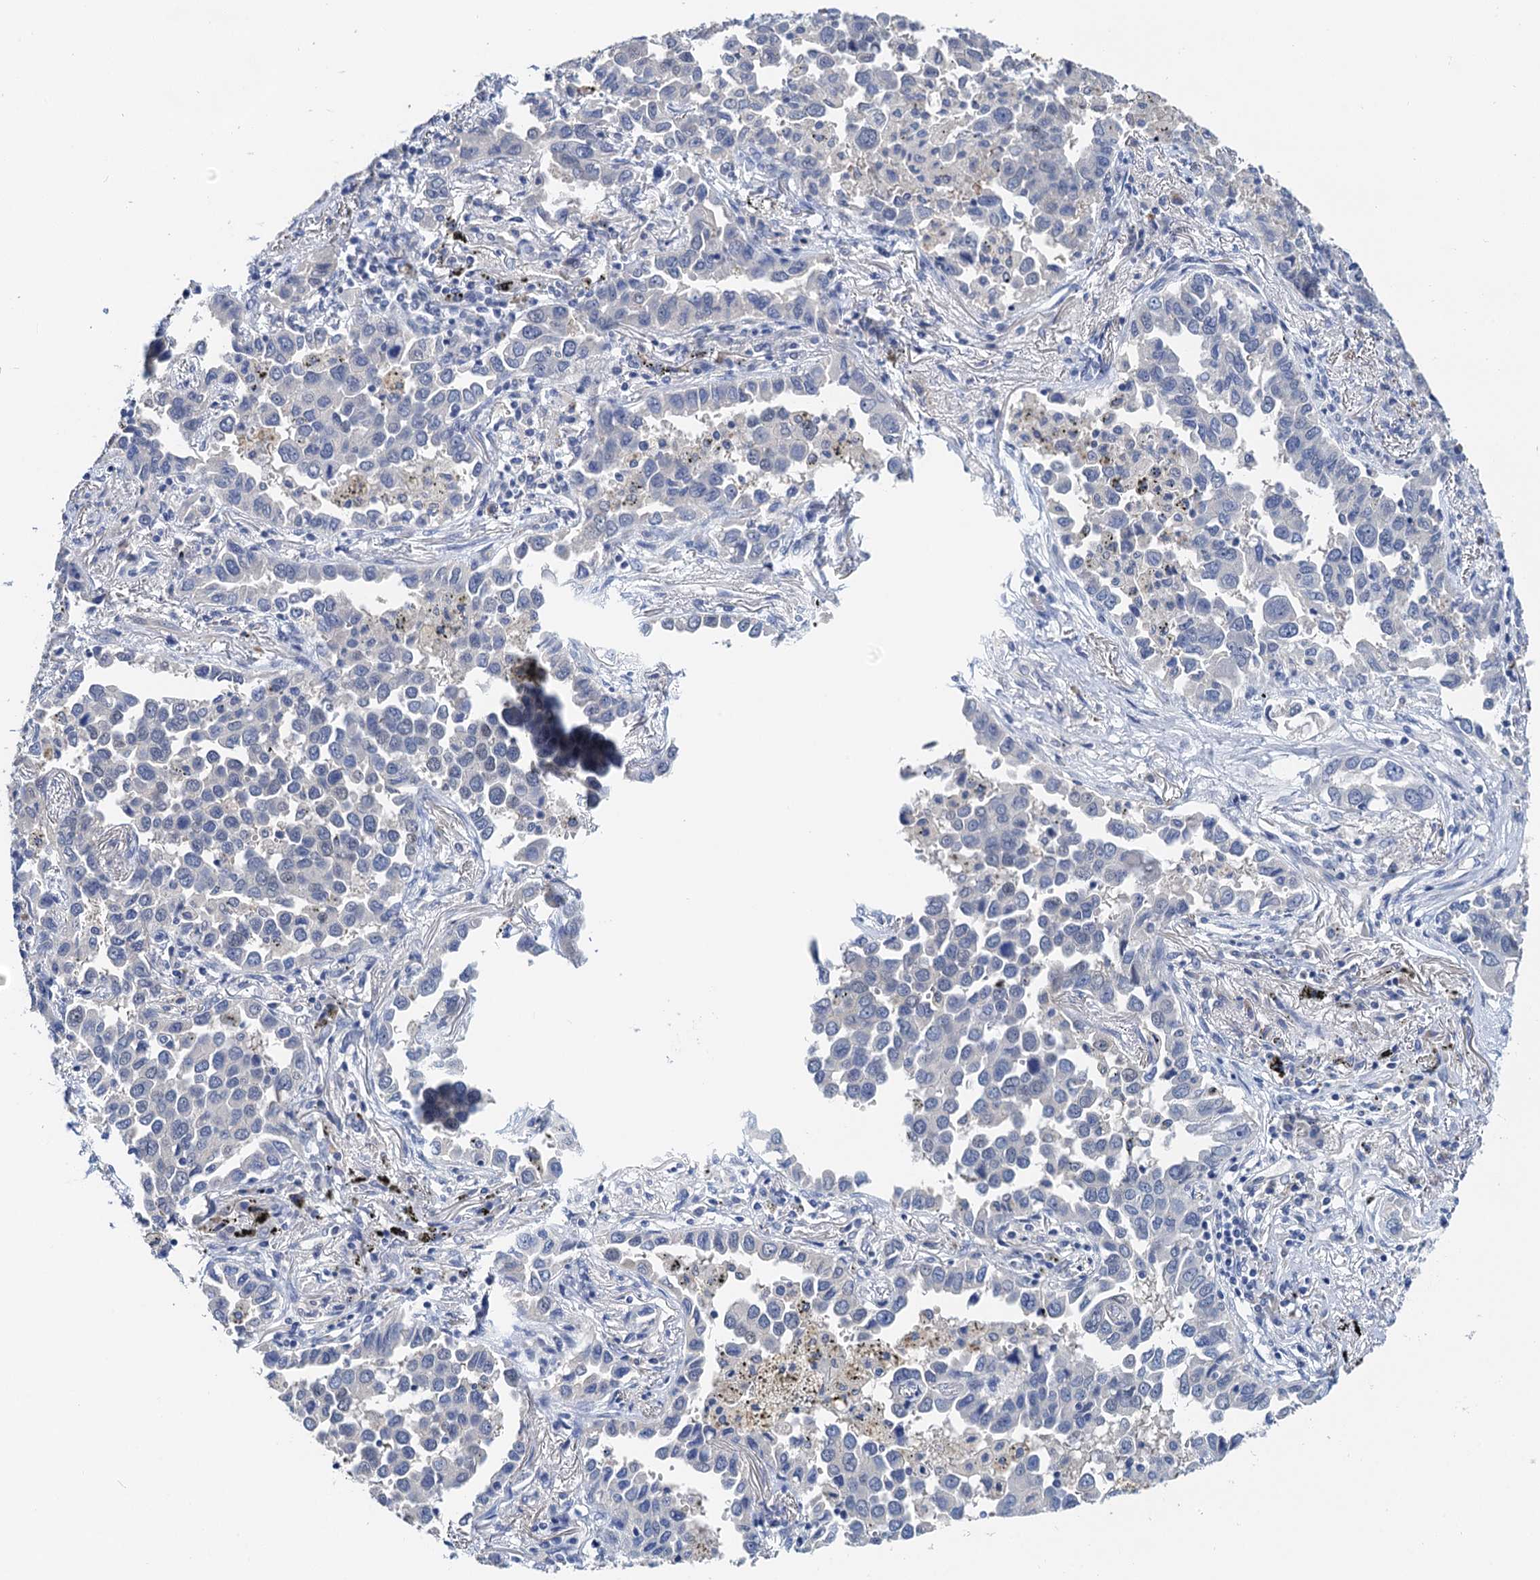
{"staining": {"intensity": "negative", "quantity": "none", "location": "none"}, "tissue": "lung cancer", "cell_type": "Tumor cells", "image_type": "cancer", "snomed": [{"axis": "morphology", "description": "Adenocarcinoma, NOS"}, {"axis": "topography", "description": "Lung"}], "caption": "Tumor cells show no significant staining in adenocarcinoma (lung).", "gene": "TMEM39B", "patient": {"sex": "male", "age": 67}}